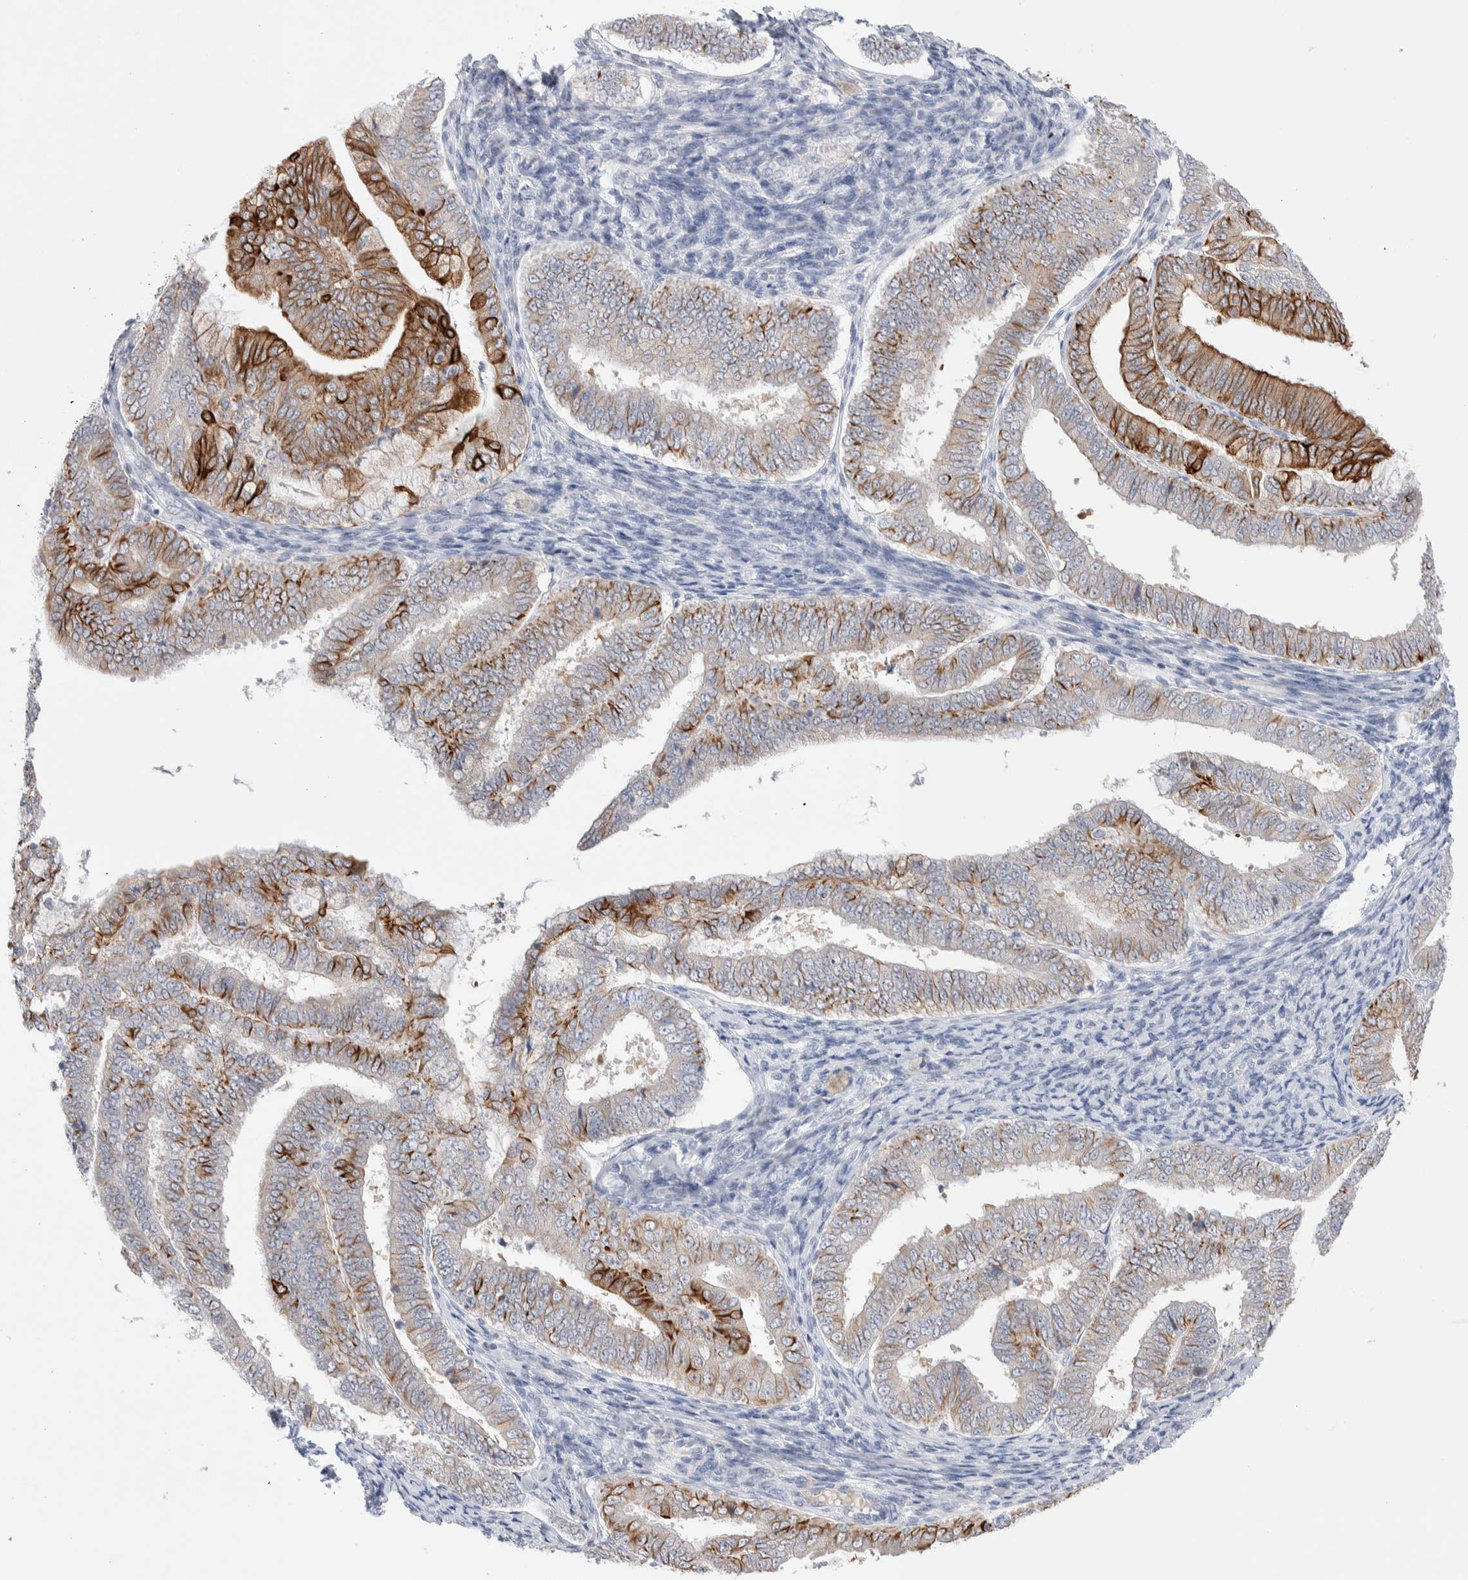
{"staining": {"intensity": "strong", "quantity": "<25%", "location": "cytoplasmic/membranous"}, "tissue": "endometrial cancer", "cell_type": "Tumor cells", "image_type": "cancer", "snomed": [{"axis": "morphology", "description": "Adenocarcinoma, NOS"}, {"axis": "topography", "description": "Endometrium"}], "caption": "Immunohistochemistry (IHC) of endometrial cancer reveals medium levels of strong cytoplasmic/membranous expression in approximately <25% of tumor cells. (DAB (3,3'-diaminobenzidine) = brown stain, brightfield microscopy at high magnification).", "gene": "C1orf112", "patient": {"sex": "female", "age": 63}}